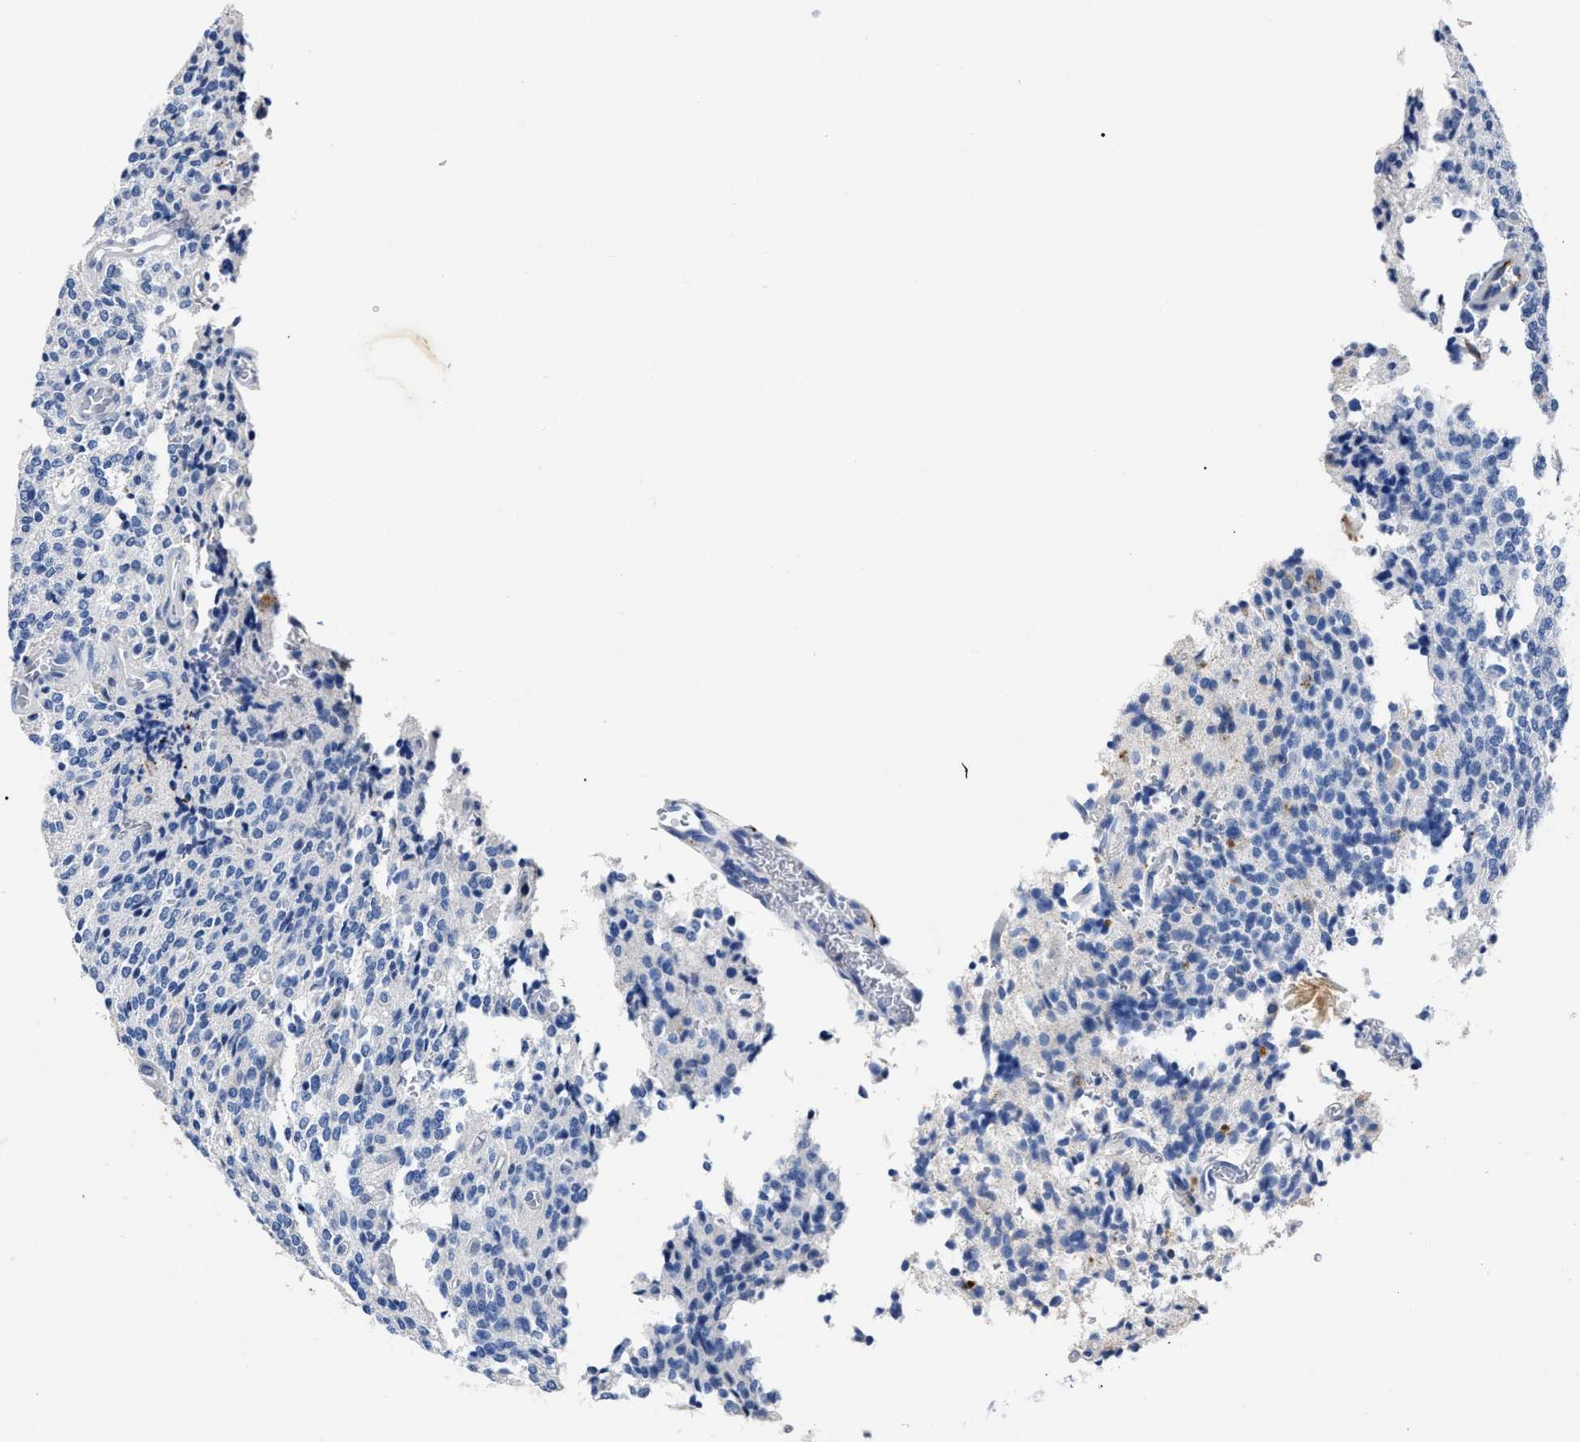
{"staining": {"intensity": "negative", "quantity": "none", "location": "none"}, "tissue": "glioma", "cell_type": "Tumor cells", "image_type": "cancer", "snomed": [{"axis": "morphology", "description": "Glioma, malignant, High grade"}, {"axis": "topography", "description": "Brain"}], "caption": "This is an immunohistochemistry image of human malignant high-grade glioma. There is no staining in tumor cells.", "gene": "OR10G3", "patient": {"sex": "male", "age": 34}}